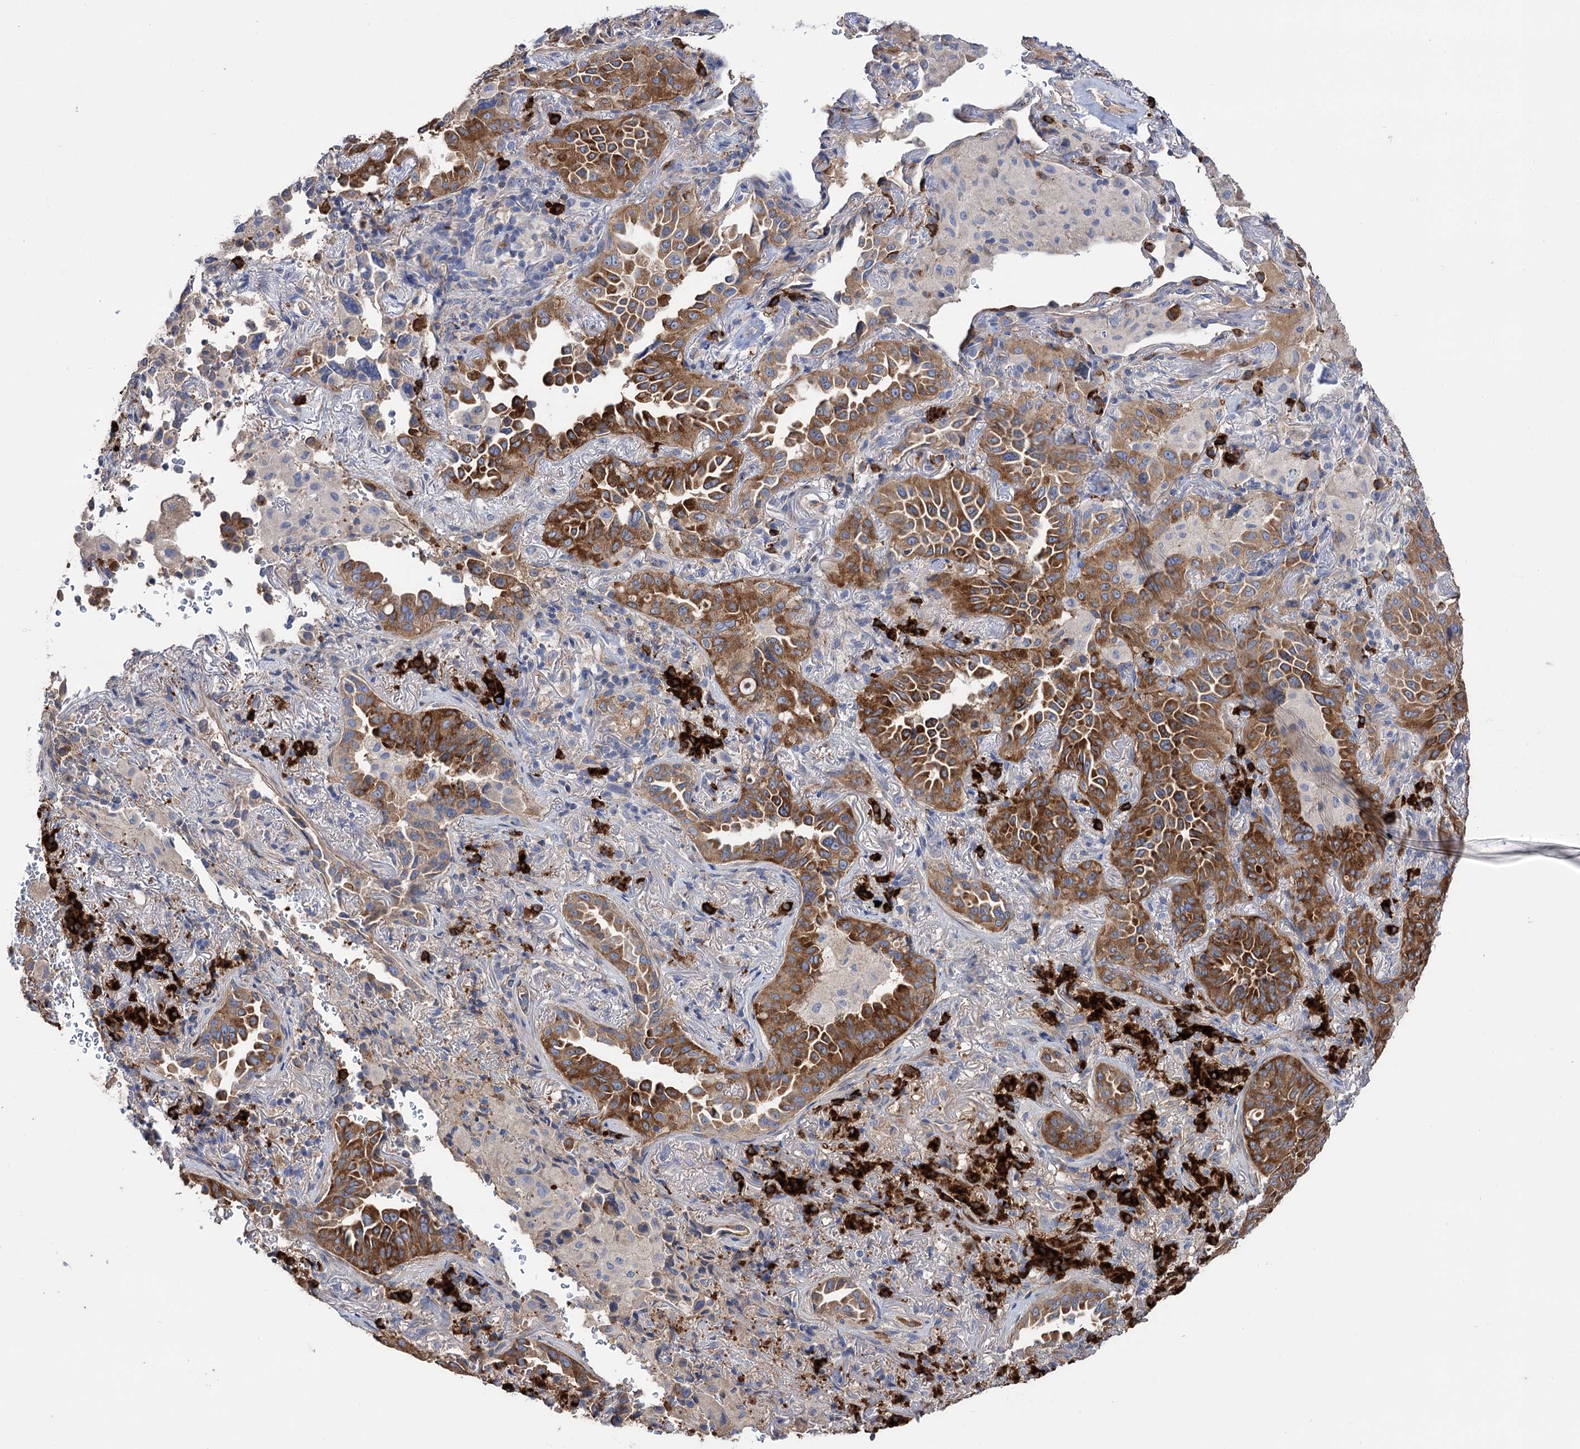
{"staining": {"intensity": "strong", "quantity": ">75%", "location": "cytoplasmic/membranous"}, "tissue": "lung cancer", "cell_type": "Tumor cells", "image_type": "cancer", "snomed": [{"axis": "morphology", "description": "Adenocarcinoma, NOS"}, {"axis": "topography", "description": "Lung"}], "caption": "Tumor cells display high levels of strong cytoplasmic/membranous staining in approximately >75% of cells in adenocarcinoma (lung).", "gene": "BBS4", "patient": {"sex": "female", "age": 69}}